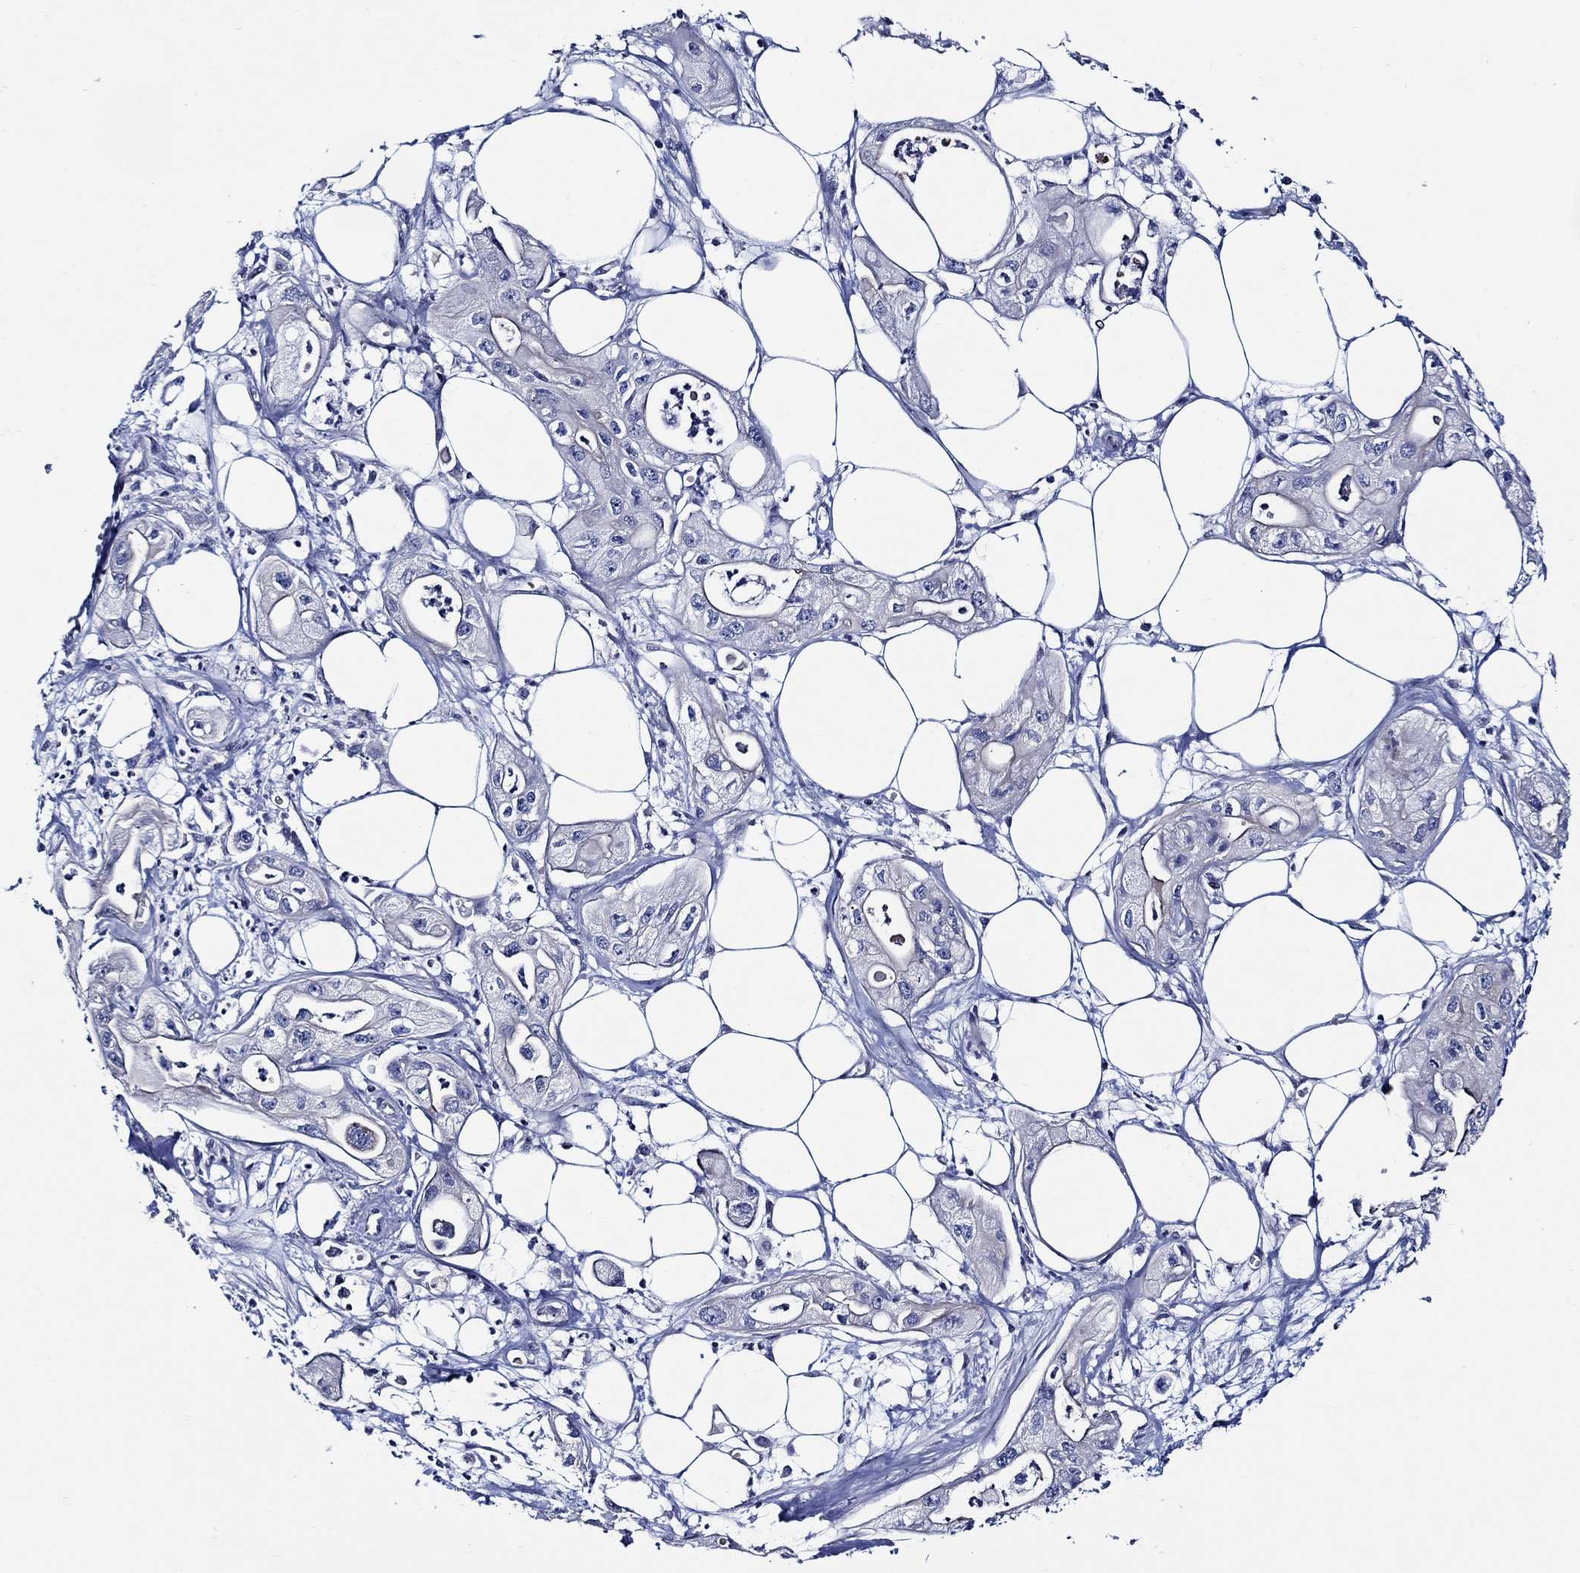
{"staining": {"intensity": "negative", "quantity": "none", "location": "none"}, "tissue": "pancreatic cancer", "cell_type": "Tumor cells", "image_type": "cancer", "snomed": [{"axis": "morphology", "description": "Adenocarcinoma, NOS"}, {"axis": "topography", "description": "Pancreas"}], "caption": "Tumor cells are negative for protein expression in human adenocarcinoma (pancreatic). The staining is performed using DAB brown chromogen with nuclei counter-stained in using hematoxylin.", "gene": "SKOR1", "patient": {"sex": "male", "age": 70}}